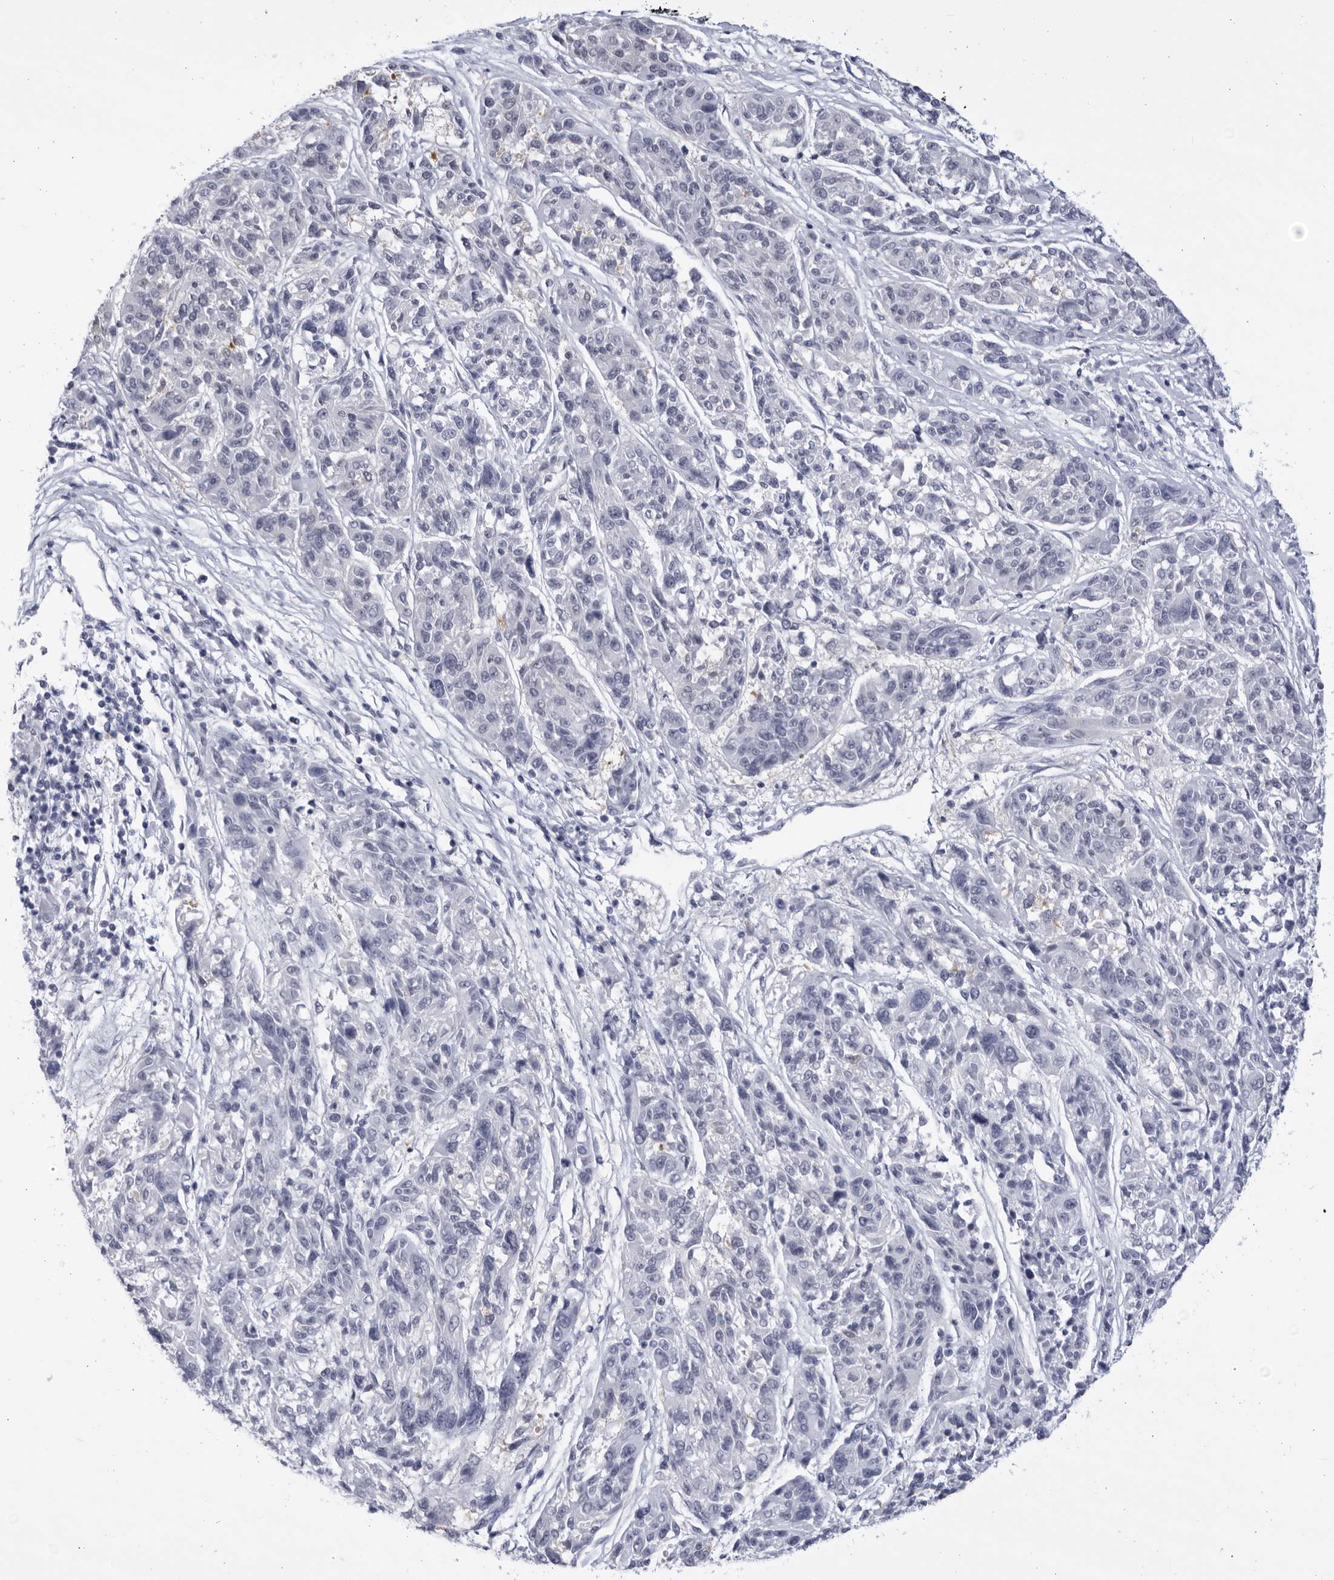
{"staining": {"intensity": "negative", "quantity": "none", "location": "none"}, "tissue": "melanoma", "cell_type": "Tumor cells", "image_type": "cancer", "snomed": [{"axis": "morphology", "description": "Malignant melanoma, NOS"}, {"axis": "topography", "description": "Skin"}], "caption": "This is an IHC micrograph of human melanoma. There is no staining in tumor cells.", "gene": "CCDC181", "patient": {"sex": "male", "age": 53}}